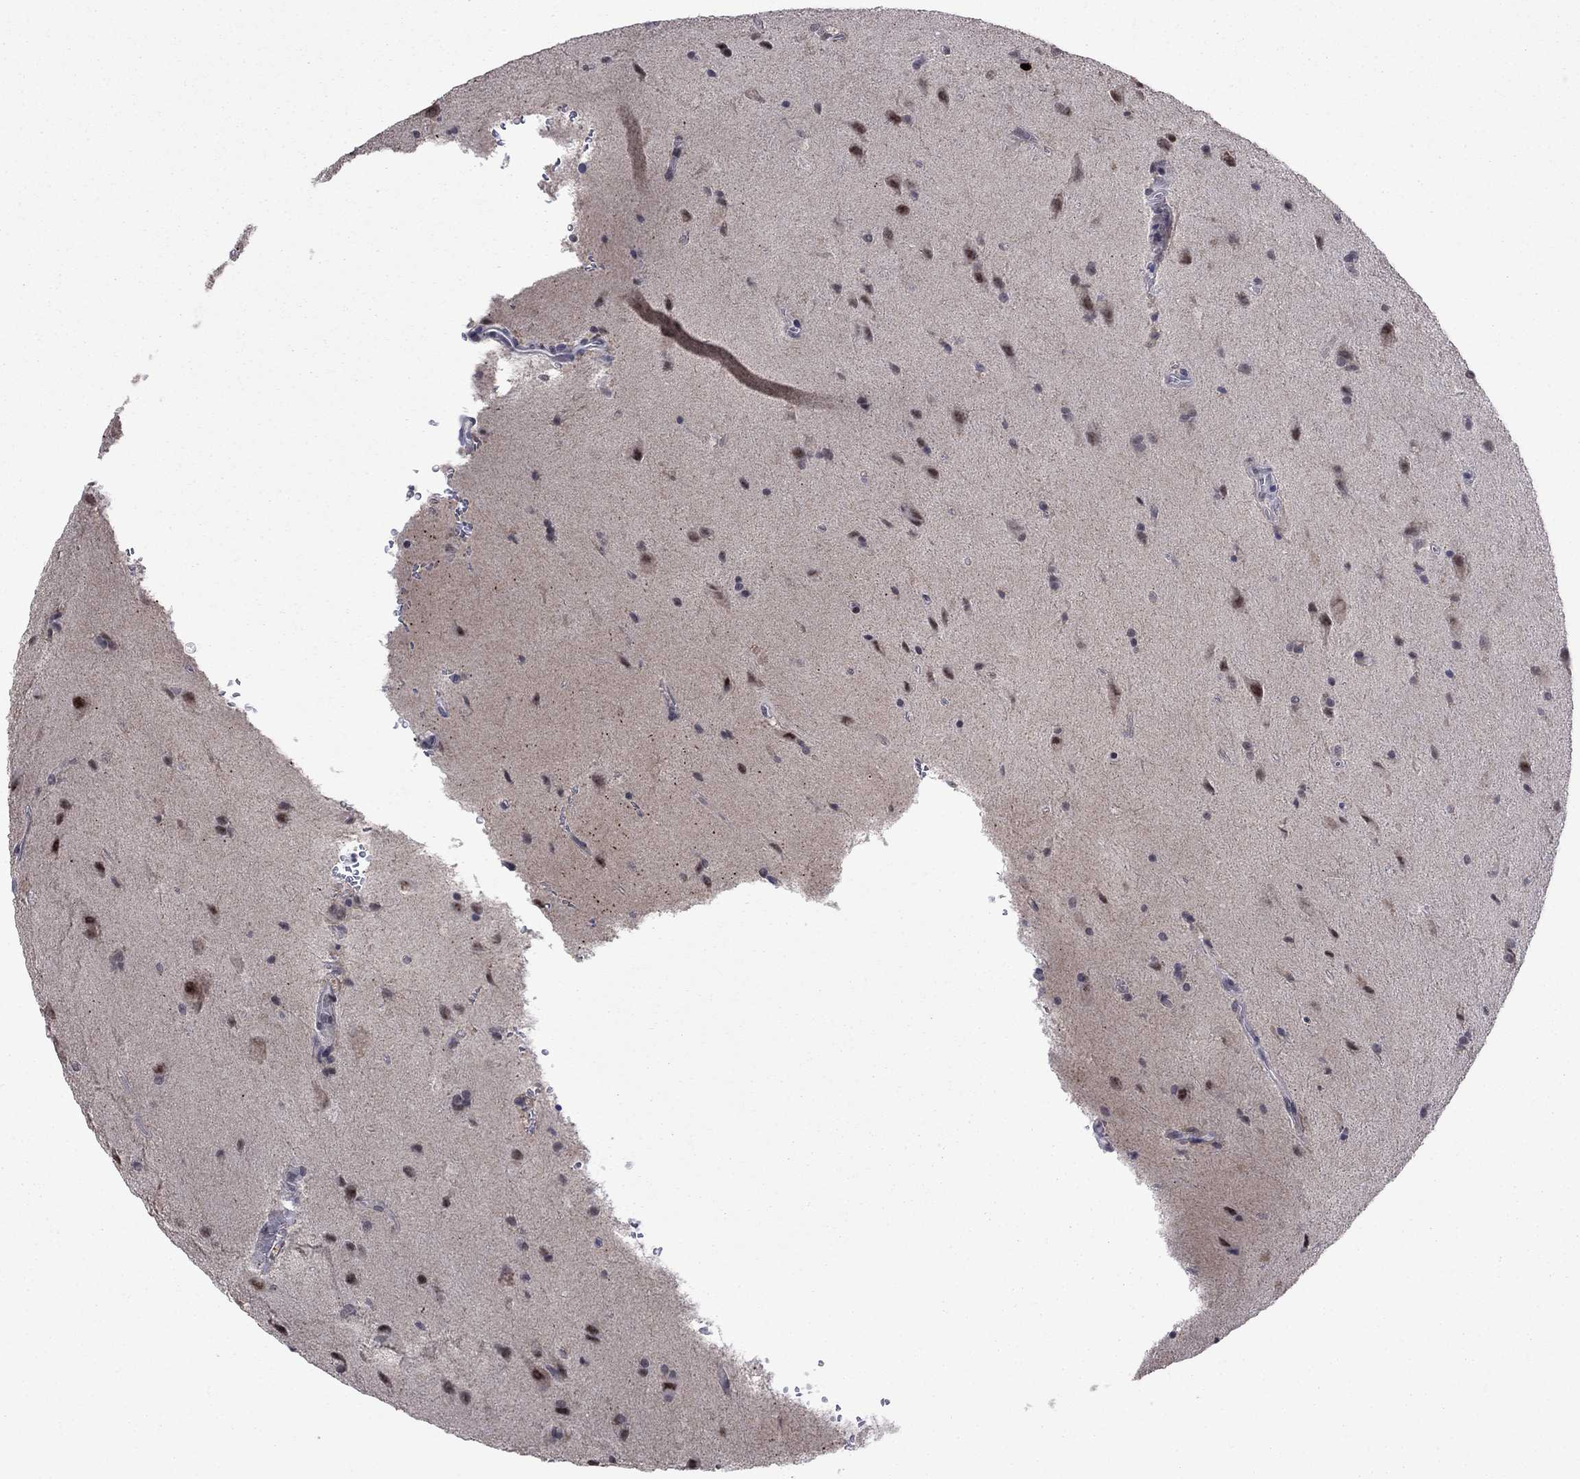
{"staining": {"intensity": "negative", "quantity": "none", "location": "none"}, "tissue": "glioma", "cell_type": "Tumor cells", "image_type": "cancer", "snomed": [{"axis": "morphology", "description": "Glioma, malignant, Low grade"}, {"axis": "topography", "description": "Brain"}], "caption": "Immunohistochemical staining of glioma reveals no significant positivity in tumor cells.", "gene": "CDCA5", "patient": {"sex": "male", "age": 58}}